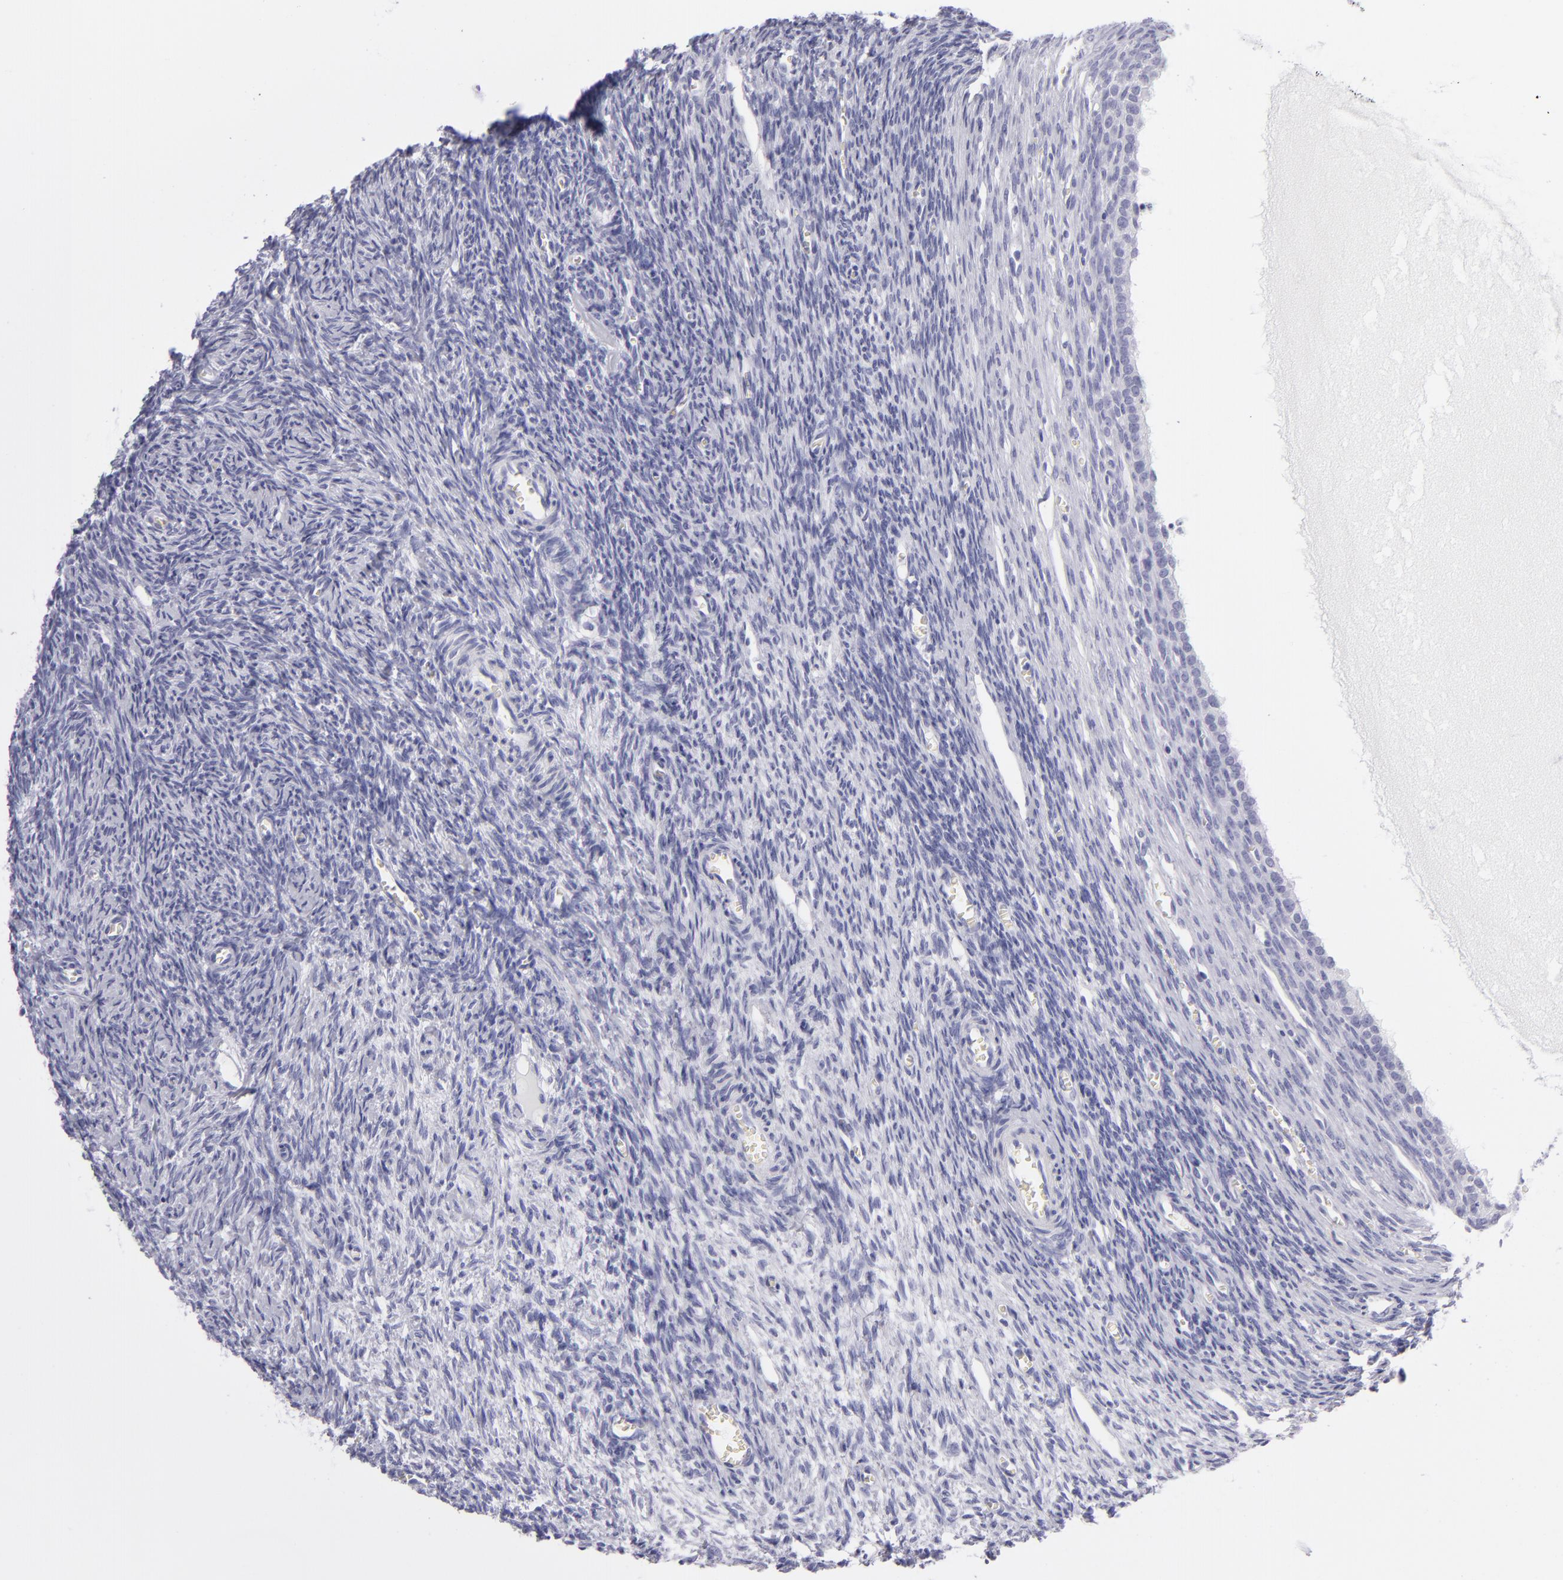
{"staining": {"intensity": "negative", "quantity": "none", "location": "none"}, "tissue": "ovary", "cell_type": "Follicle cells", "image_type": "normal", "snomed": [{"axis": "morphology", "description": "Normal tissue, NOS"}, {"axis": "topography", "description": "Ovary"}], "caption": "An immunohistochemistry (IHC) photomicrograph of unremarkable ovary is shown. There is no staining in follicle cells of ovary. (DAB immunohistochemistry visualized using brightfield microscopy, high magnification).", "gene": "PVALB", "patient": {"sex": "female", "age": 27}}